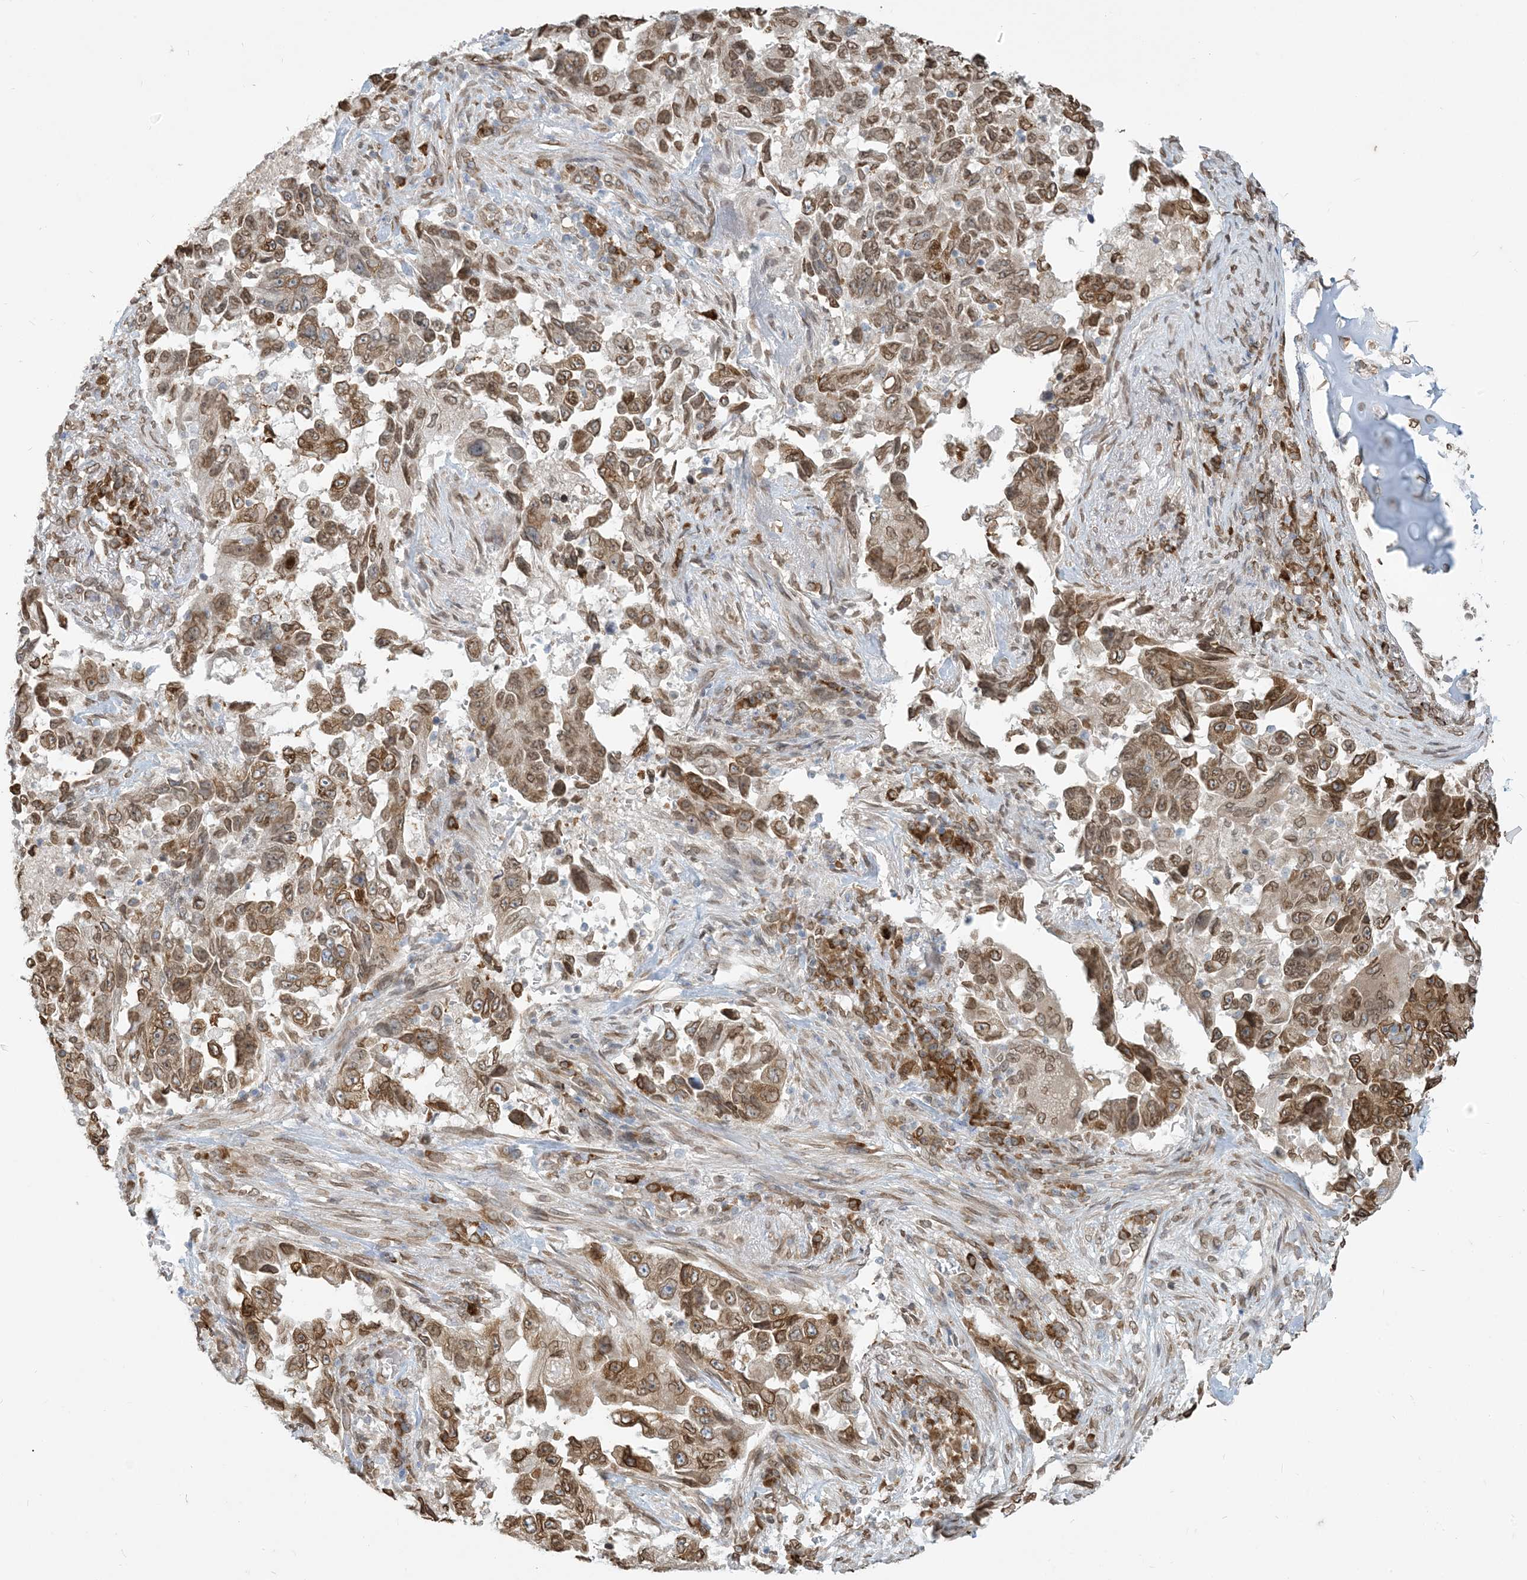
{"staining": {"intensity": "moderate", "quantity": ">75%", "location": "cytoplasmic/membranous,nuclear"}, "tissue": "lung cancer", "cell_type": "Tumor cells", "image_type": "cancer", "snomed": [{"axis": "morphology", "description": "Adenocarcinoma, NOS"}, {"axis": "topography", "description": "Lung"}], "caption": "Protein staining by immunohistochemistry shows moderate cytoplasmic/membranous and nuclear staining in approximately >75% of tumor cells in lung cancer (adenocarcinoma).", "gene": "WWP1", "patient": {"sex": "female", "age": 51}}